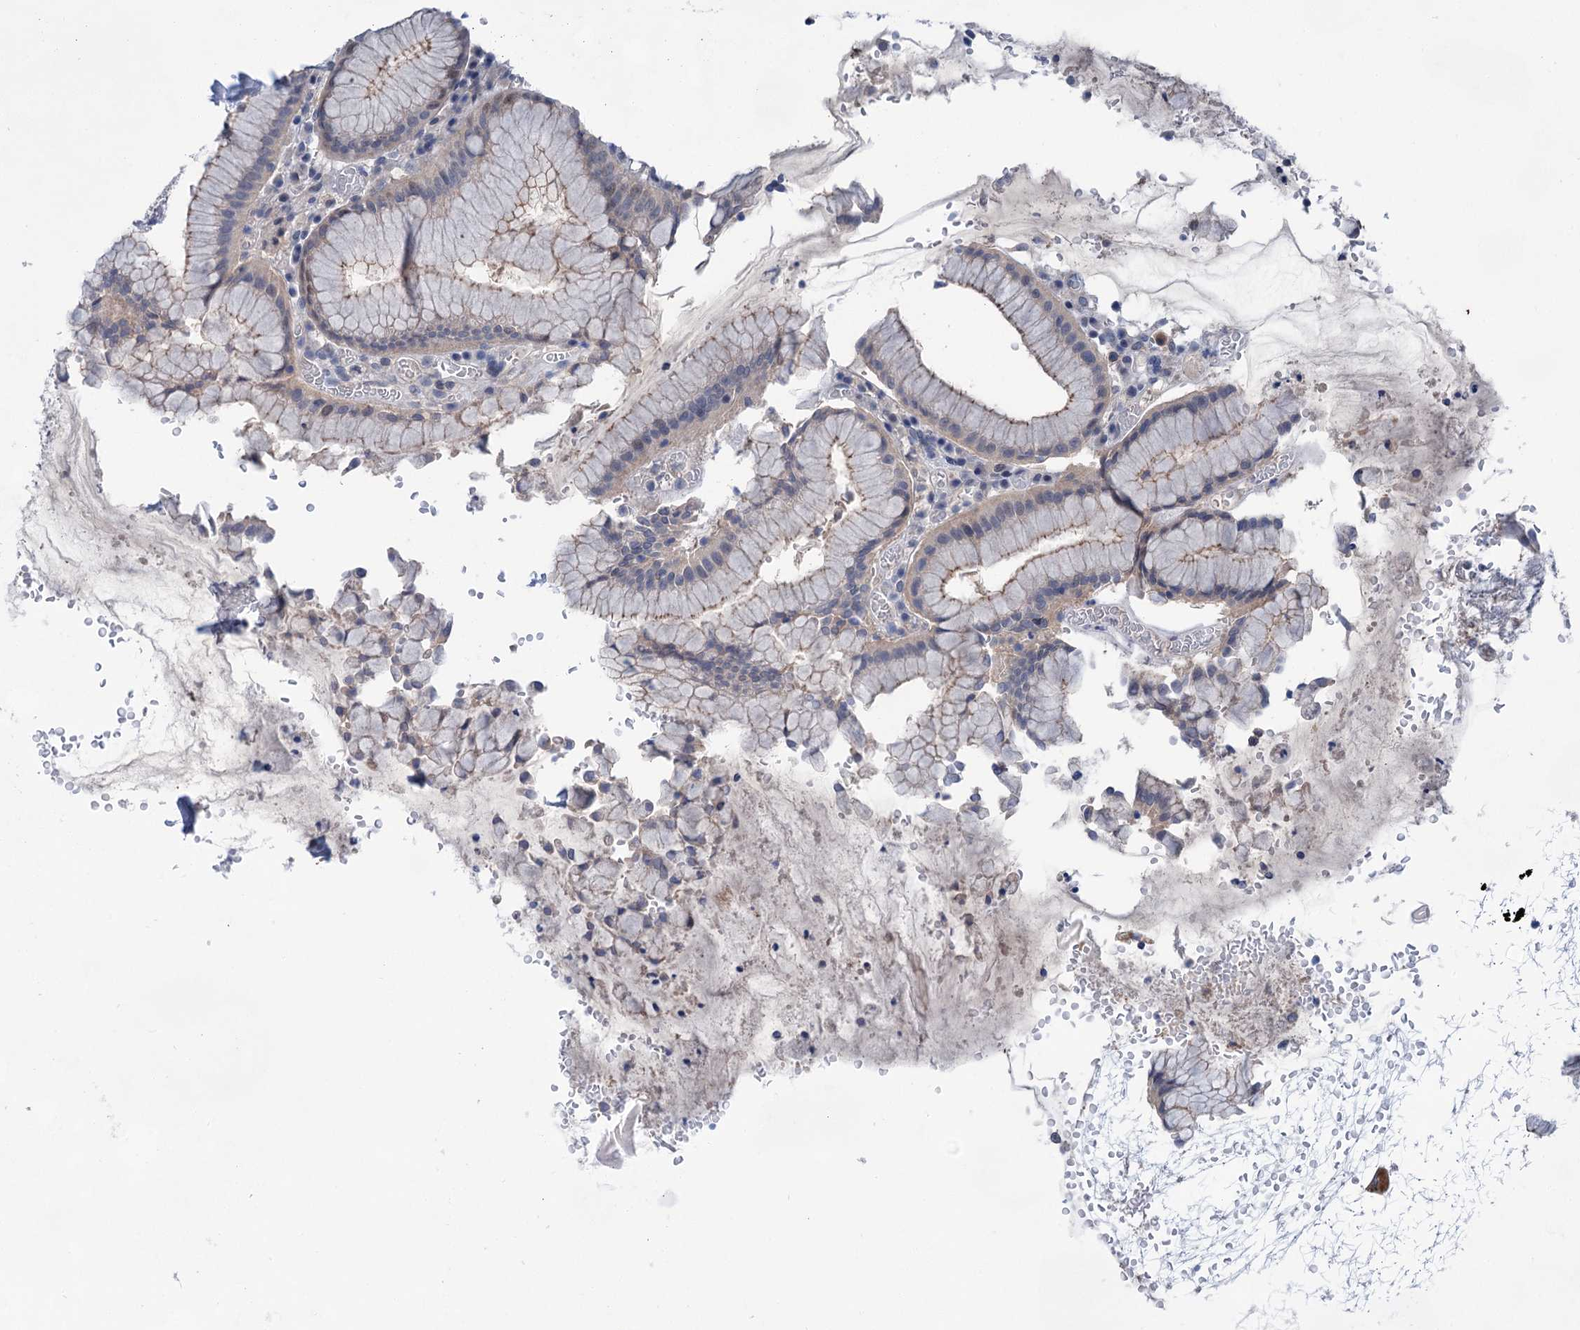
{"staining": {"intensity": "weak", "quantity": "25%-75%", "location": "cytoplasmic/membranous"}, "tissue": "stomach", "cell_type": "Glandular cells", "image_type": "normal", "snomed": [{"axis": "morphology", "description": "Normal tissue, NOS"}, {"axis": "topography", "description": "Stomach"}], "caption": "Immunohistochemistry (IHC) of normal human stomach exhibits low levels of weak cytoplasmic/membranous expression in approximately 25%-75% of glandular cells. (DAB = brown stain, brightfield microscopy at high magnification).", "gene": "MORN3", "patient": {"sex": "male", "age": 55}}